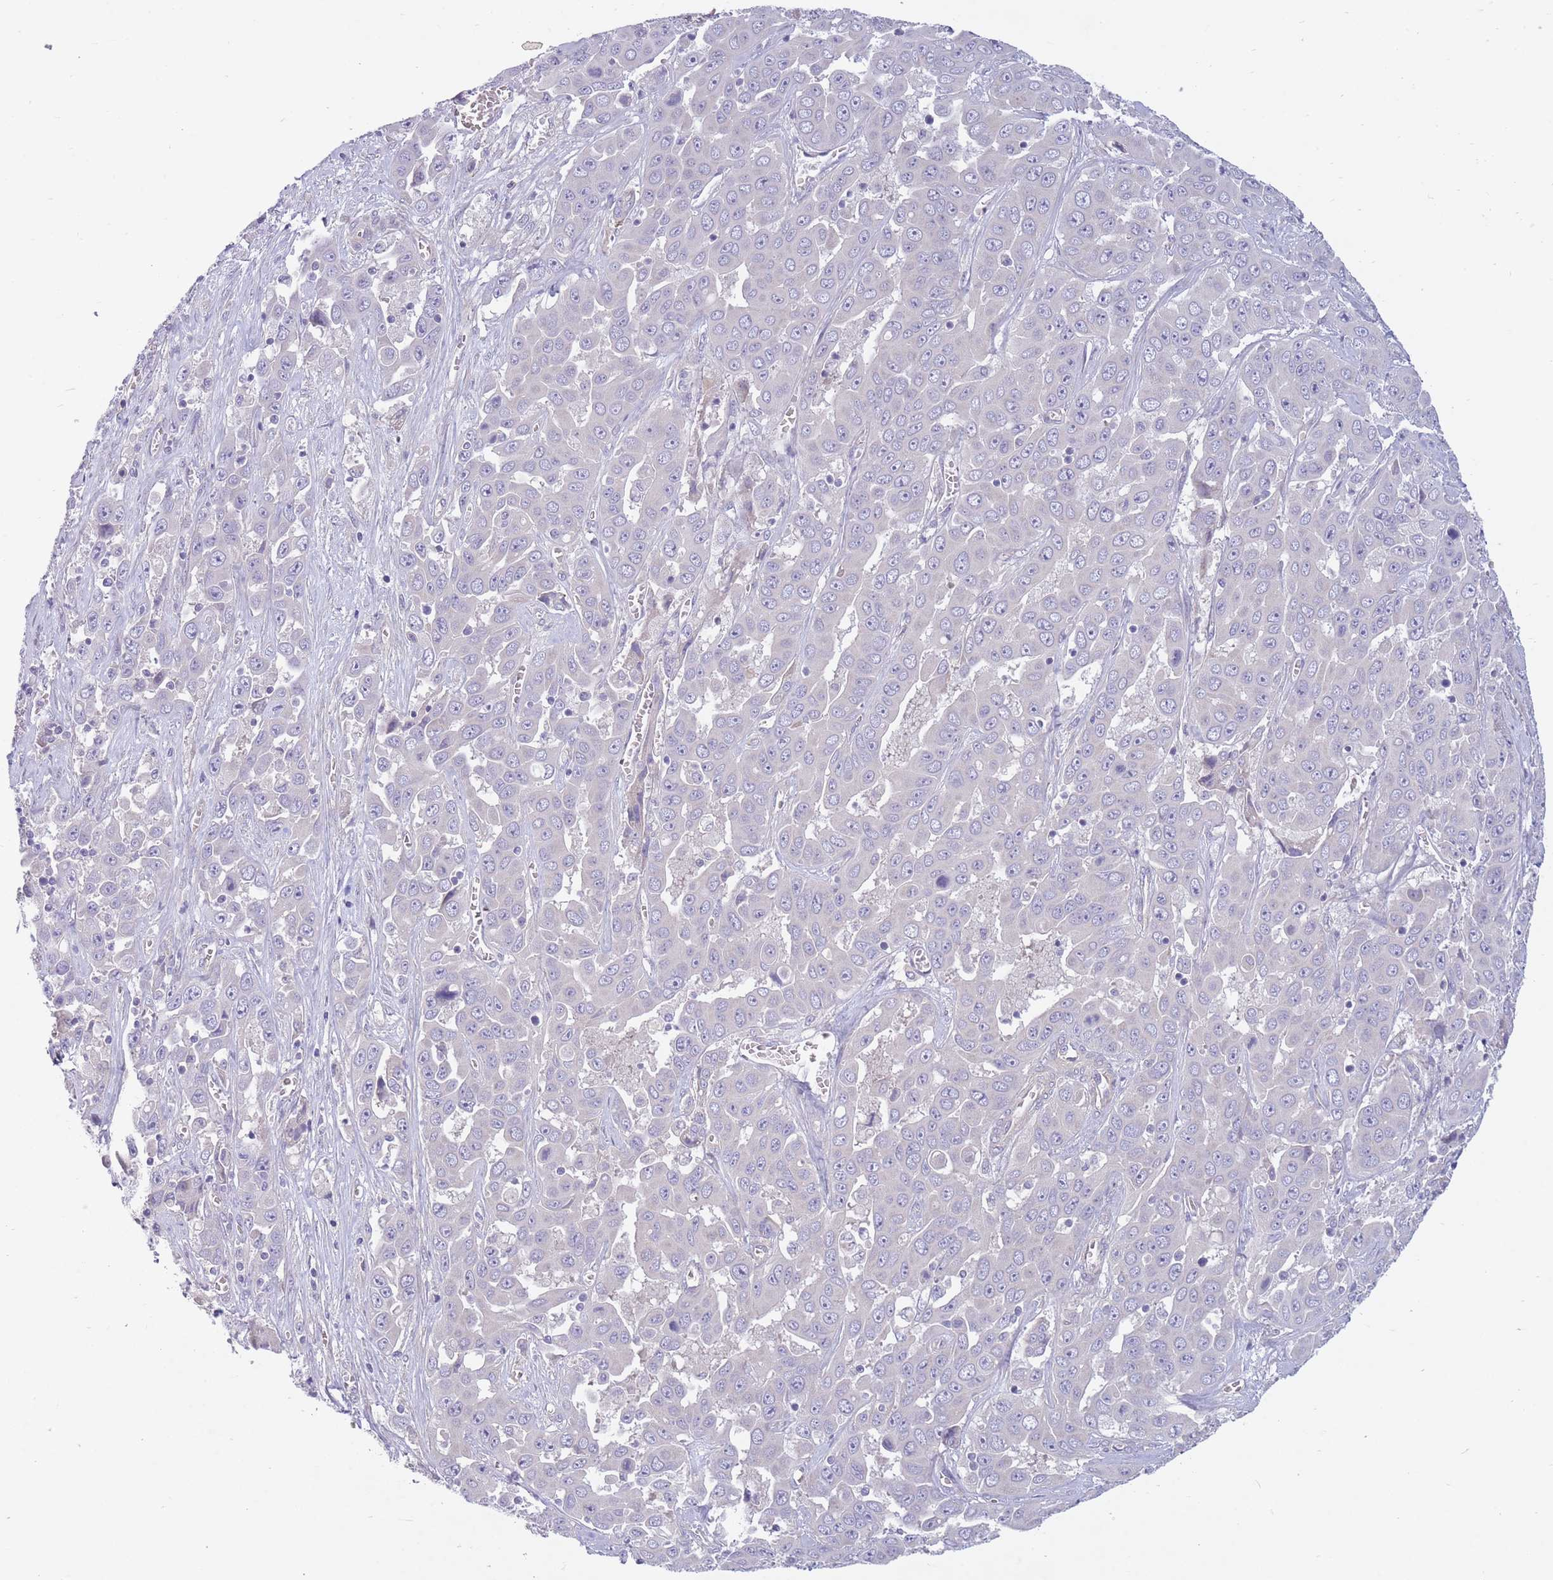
{"staining": {"intensity": "negative", "quantity": "none", "location": "none"}, "tissue": "liver cancer", "cell_type": "Tumor cells", "image_type": "cancer", "snomed": [{"axis": "morphology", "description": "Cholangiocarcinoma"}, {"axis": "topography", "description": "Liver"}], "caption": "Immunohistochemistry micrograph of human cholangiocarcinoma (liver) stained for a protein (brown), which exhibits no positivity in tumor cells.", "gene": "PNPLA5", "patient": {"sex": "female", "age": 52}}